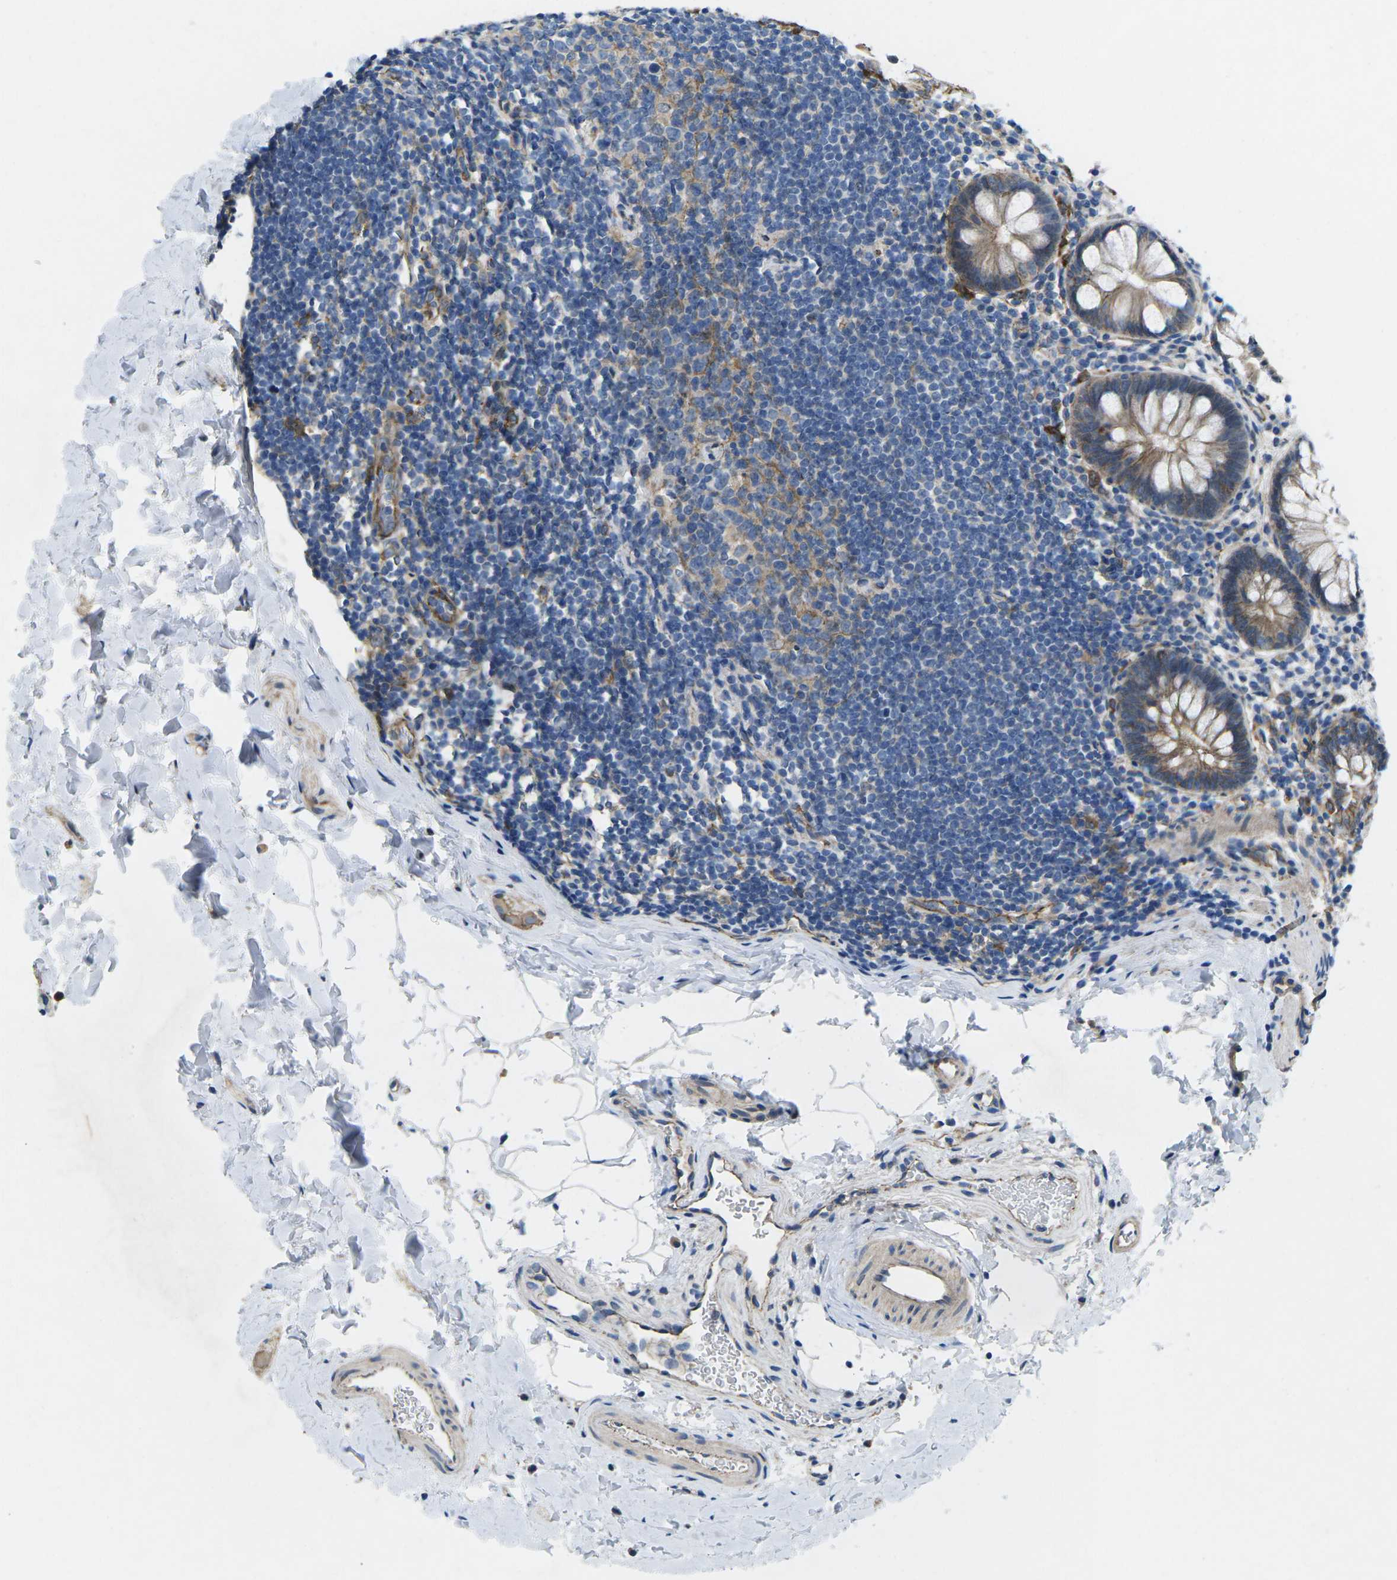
{"staining": {"intensity": "moderate", "quantity": ">75%", "location": "cytoplasmic/membranous"}, "tissue": "rectum", "cell_type": "Glandular cells", "image_type": "normal", "snomed": [{"axis": "morphology", "description": "Normal tissue, NOS"}, {"axis": "topography", "description": "Rectum"}], "caption": "Unremarkable rectum was stained to show a protein in brown. There is medium levels of moderate cytoplasmic/membranous staining in approximately >75% of glandular cells. (IHC, brightfield microscopy, high magnification).", "gene": "CTNND1", "patient": {"sex": "female", "age": 24}}